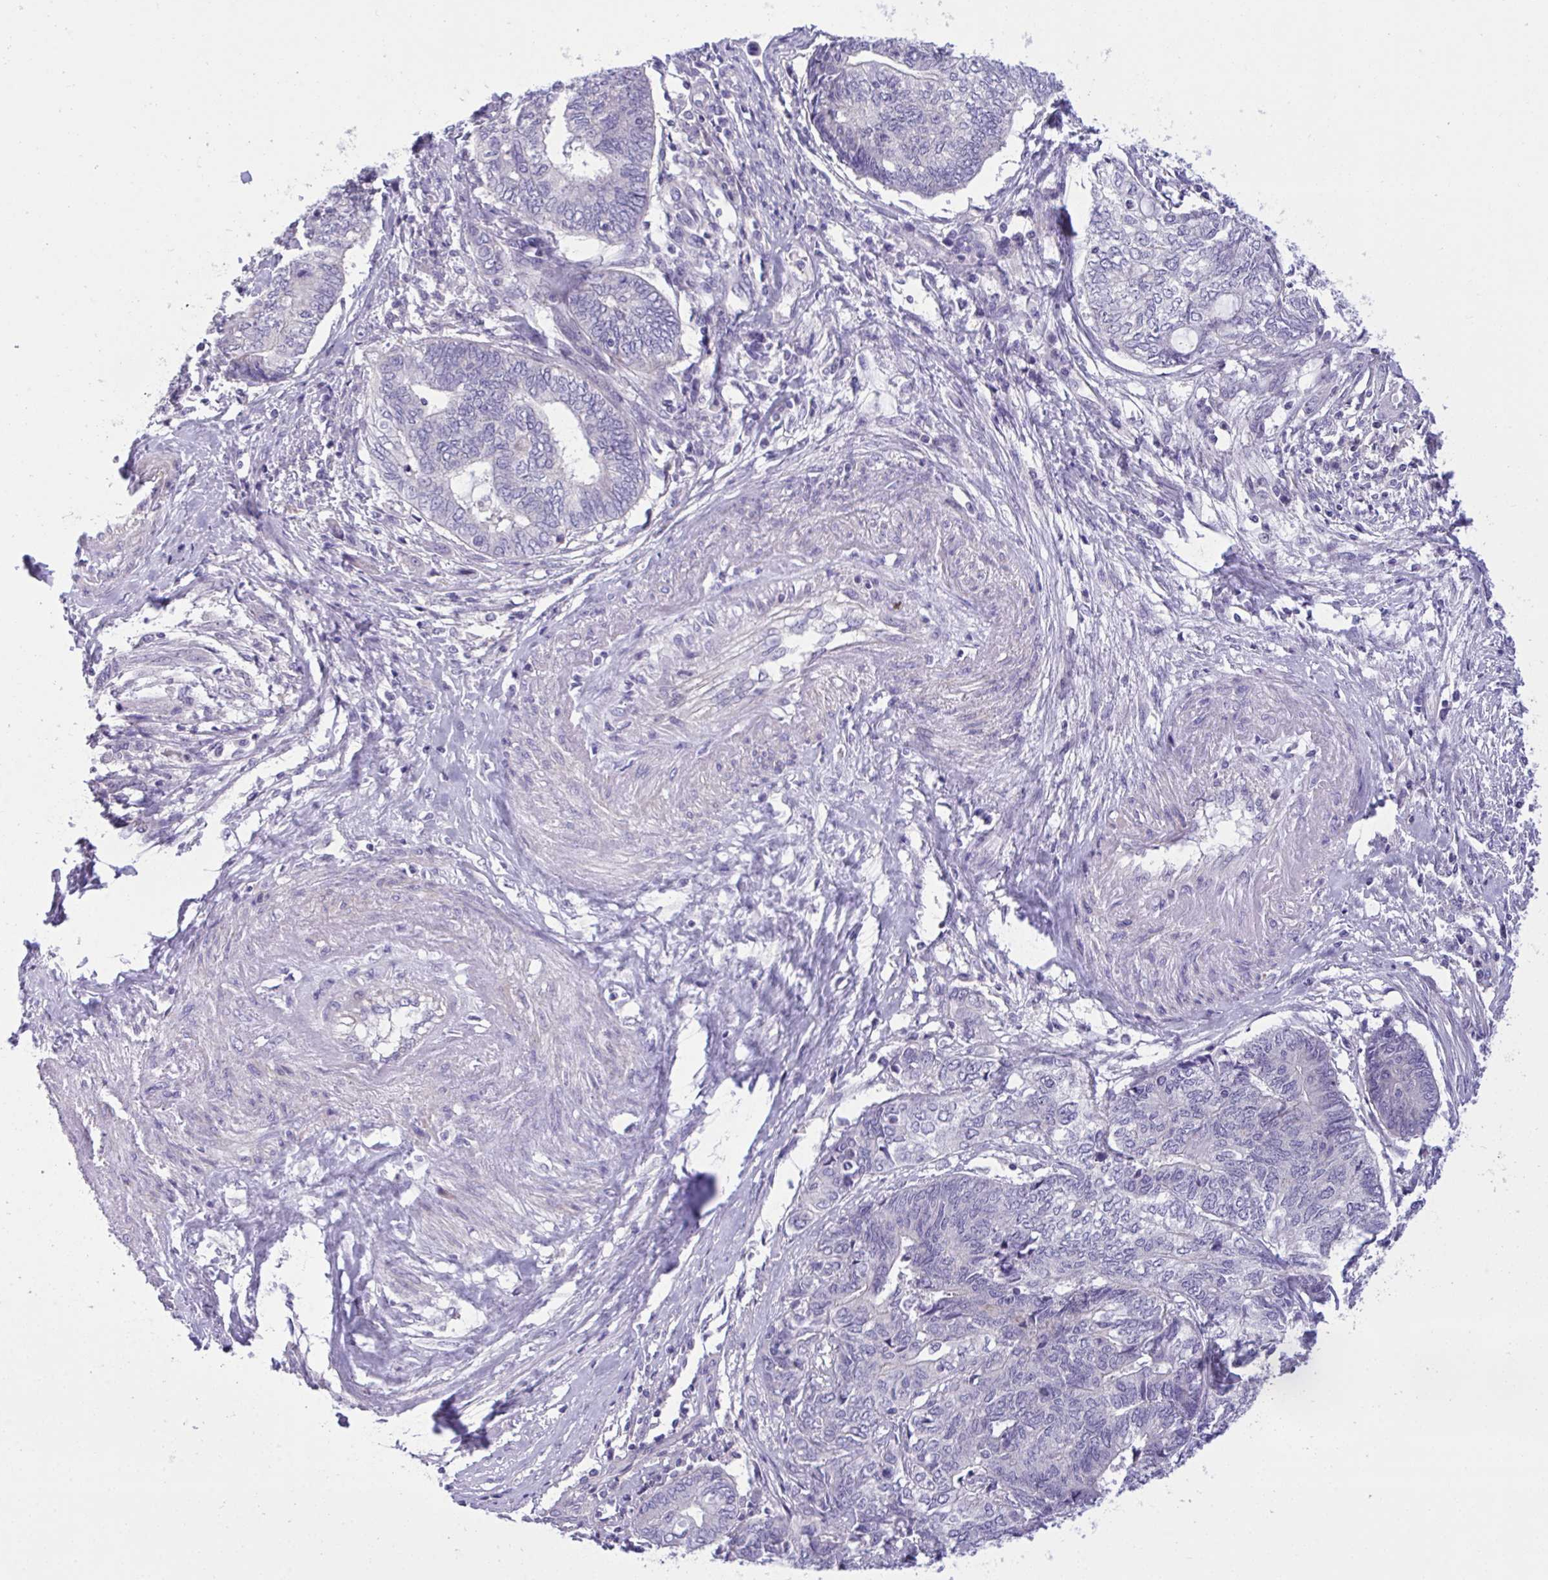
{"staining": {"intensity": "negative", "quantity": "none", "location": "none"}, "tissue": "endometrial cancer", "cell_type": "Tumor cells", "image_type": "cancer", "snomed": [{"axis": "morphology", "description": "Adenocarcinoma, NOS"}, {"axis": "topography", "description": "Uterus"}, {"axis": "topography", "description": "Endometrium"}], "caption": "An immunohistochemistry photomicrograph of adenocarcinoma (endometrial) is shown. There is no staining in tumor cells of adenocarcinoma (endometrial).", "gene": "WDR97", "patient": {"sex": "female", "age": 70}}